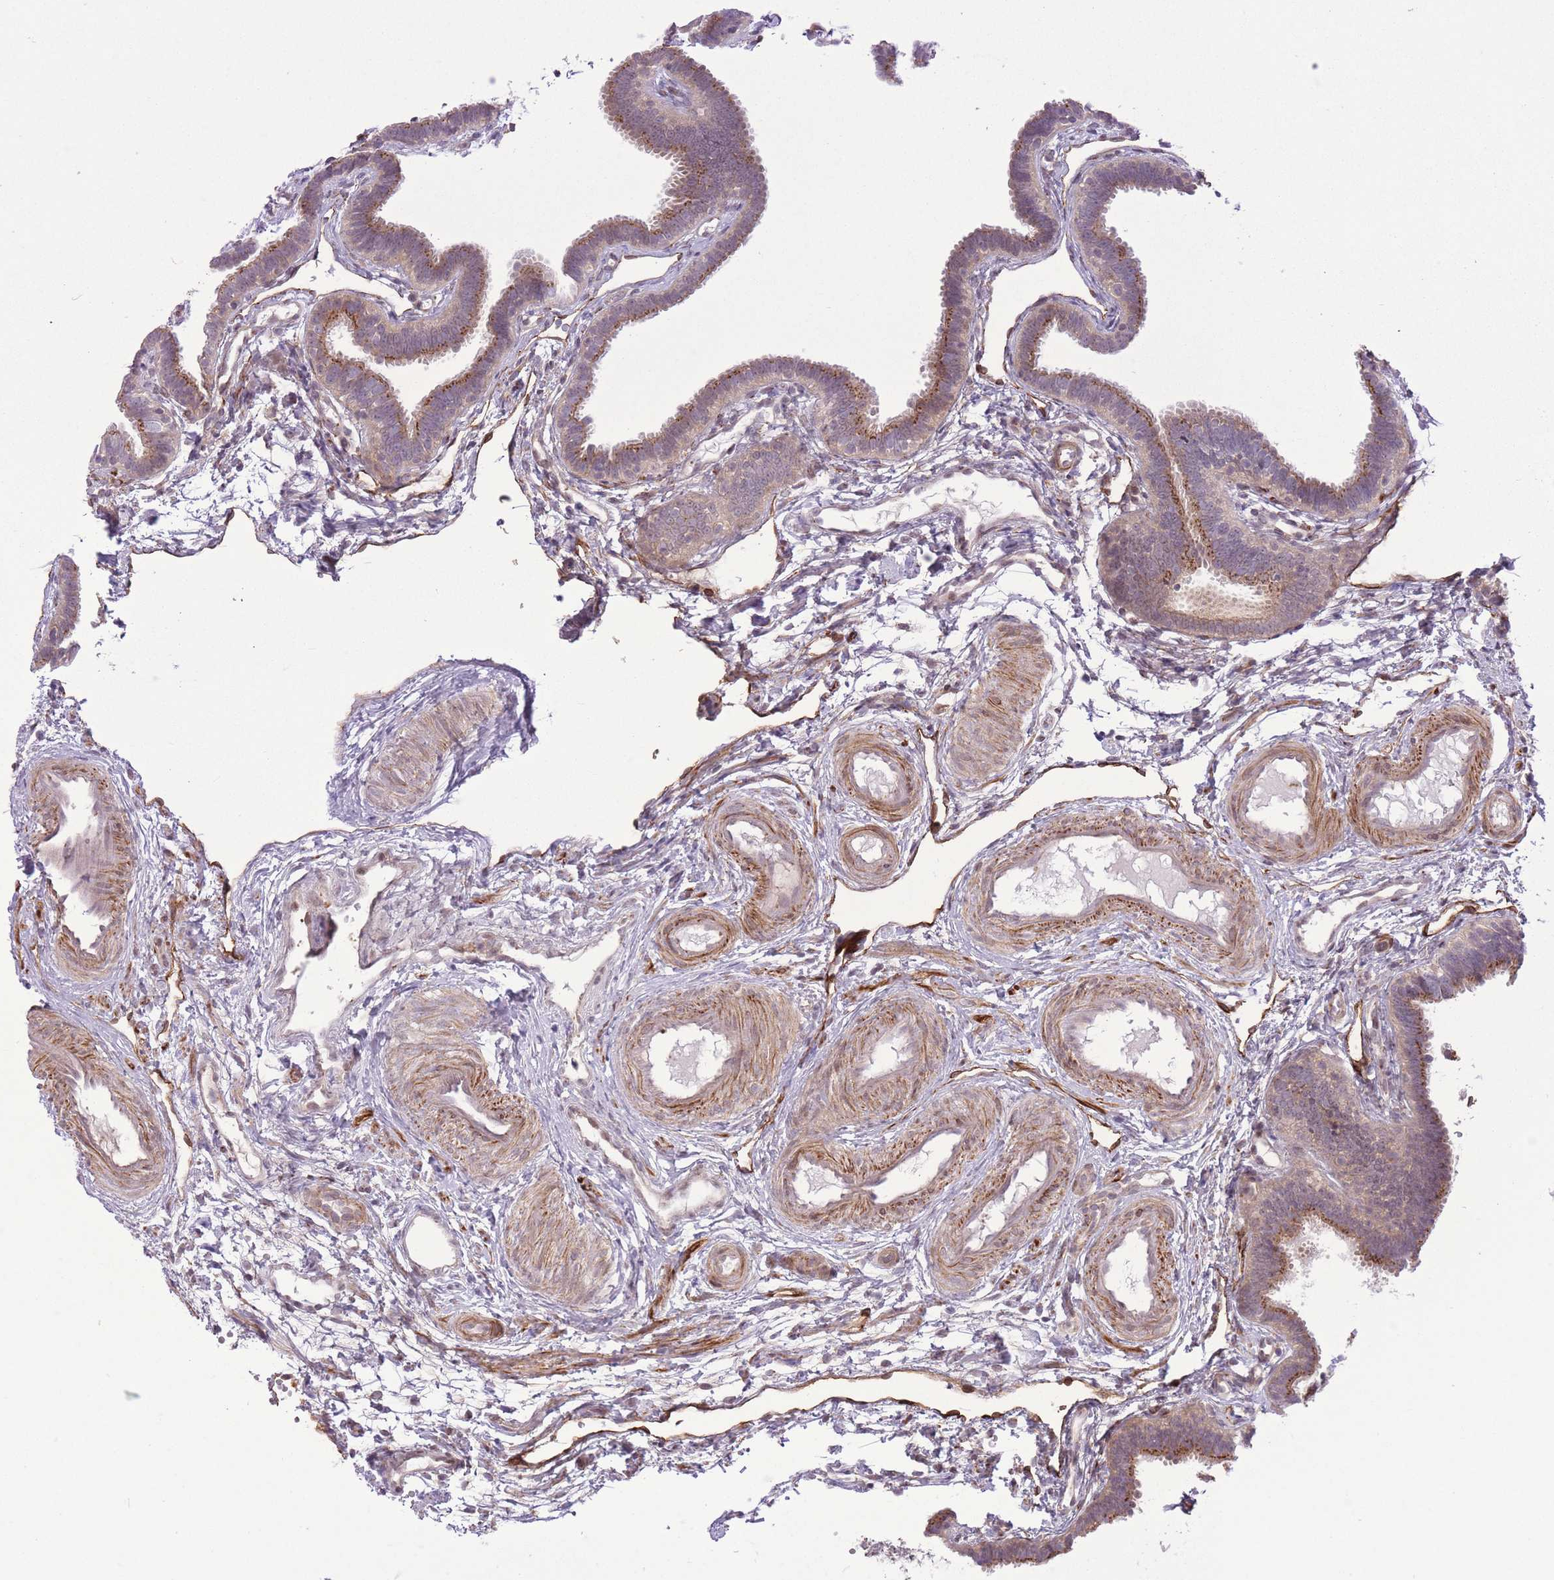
{"staining": {"intensity": "strong", "quantity": "25%-75%", "location": "cytoplasmic/membranous"}, "tissue": "fallopian tube", "cell_type": "Glandular cells", "image_type": "normal", "snomed": [{"axis": "morphology", "description": "Normal tissue, NOS"}, {"axis": "topography", "description": "Fallopian tube"}], "caption": "DAB (3,3'-diaminobenzidine) immunohistochemical staining of benign fallopian tube exhibits strong cytoplasmic/membranous protein positivity in about 25%-75% of glandular cells.", "gene": "ZBED5", "patient": {"sex": "female", "age": 37}}